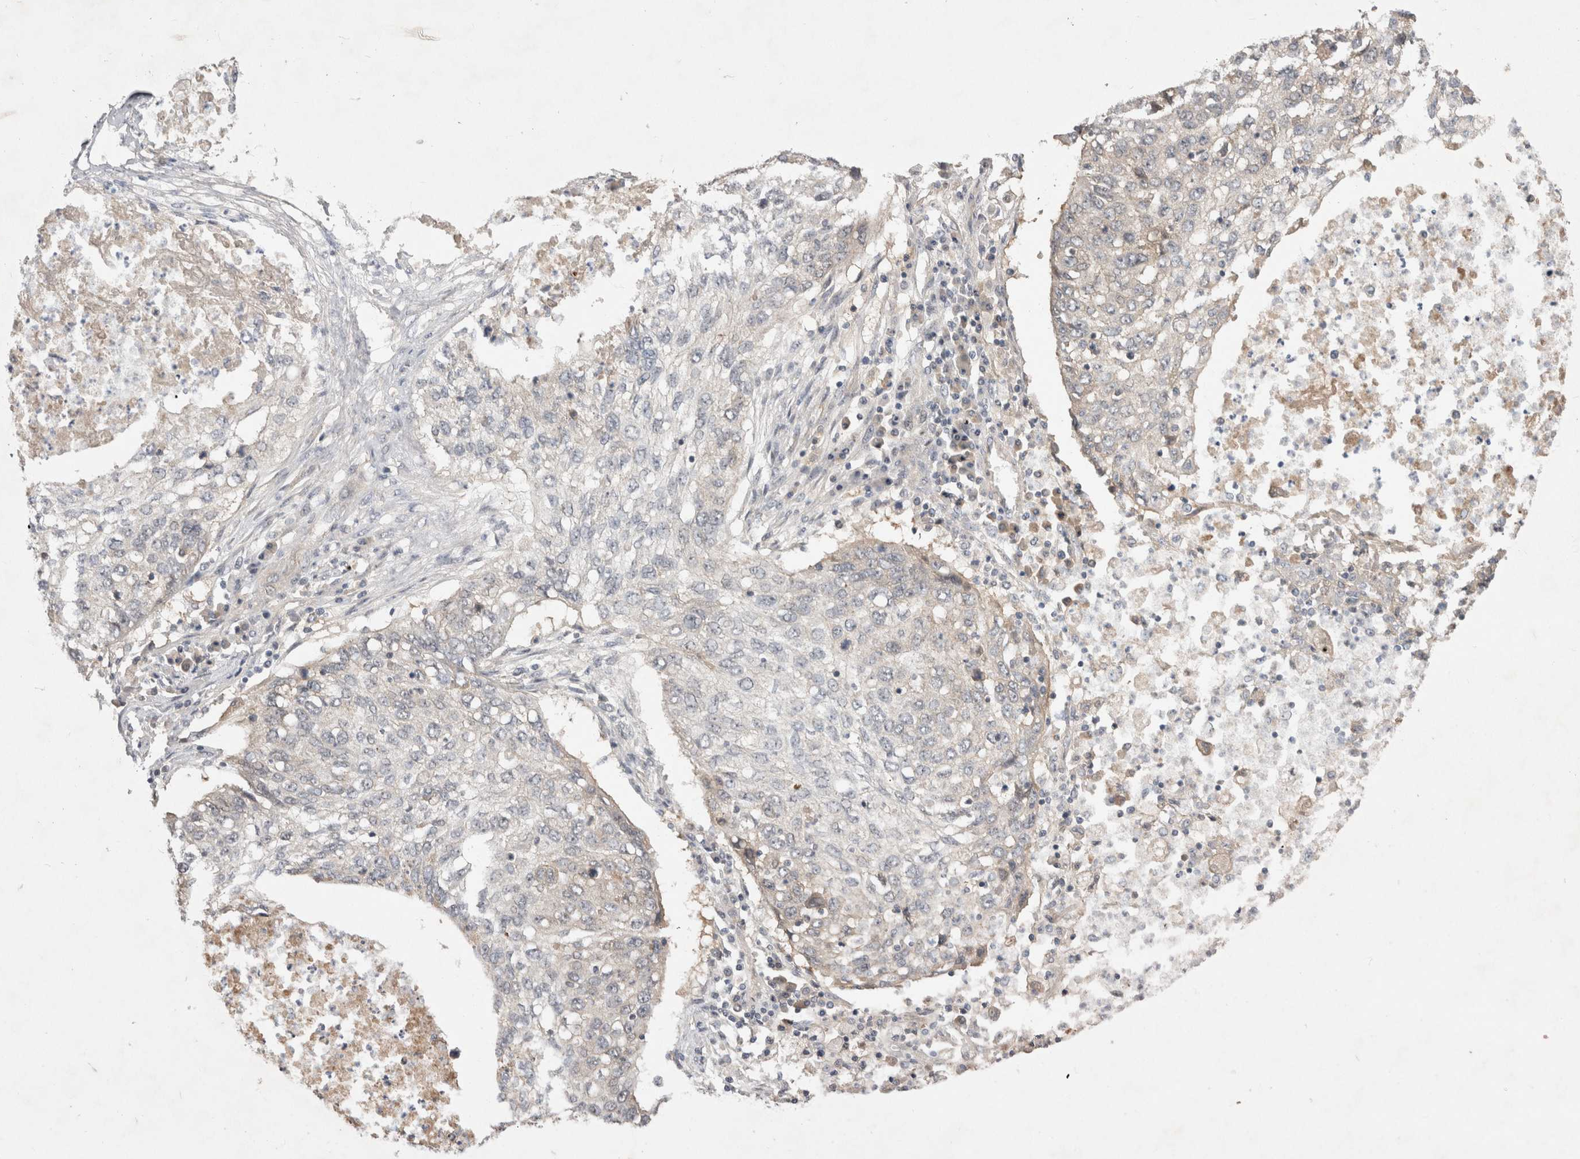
{"staining": {"intensity": "negative", "quantity": "none", "location": "none"}, "tissue": "lung cancer", "cell_type": "Tumor cells", "image_type": "cancer", "snomed": [{"axis": "morphology", "description": "Squamous cell carcinoma, NOS"}, {"axis": "topography", "description": "Lung"}], "caption": "There is no significant staining in tumor cells of lung squamous cell carcinoma. (Brightfield microscopy of DAB (3,3'-diaminobenzidine) IHC at high magnification).", "gene": "CERS3", "patient": {"sex": "female", "age": 63}}